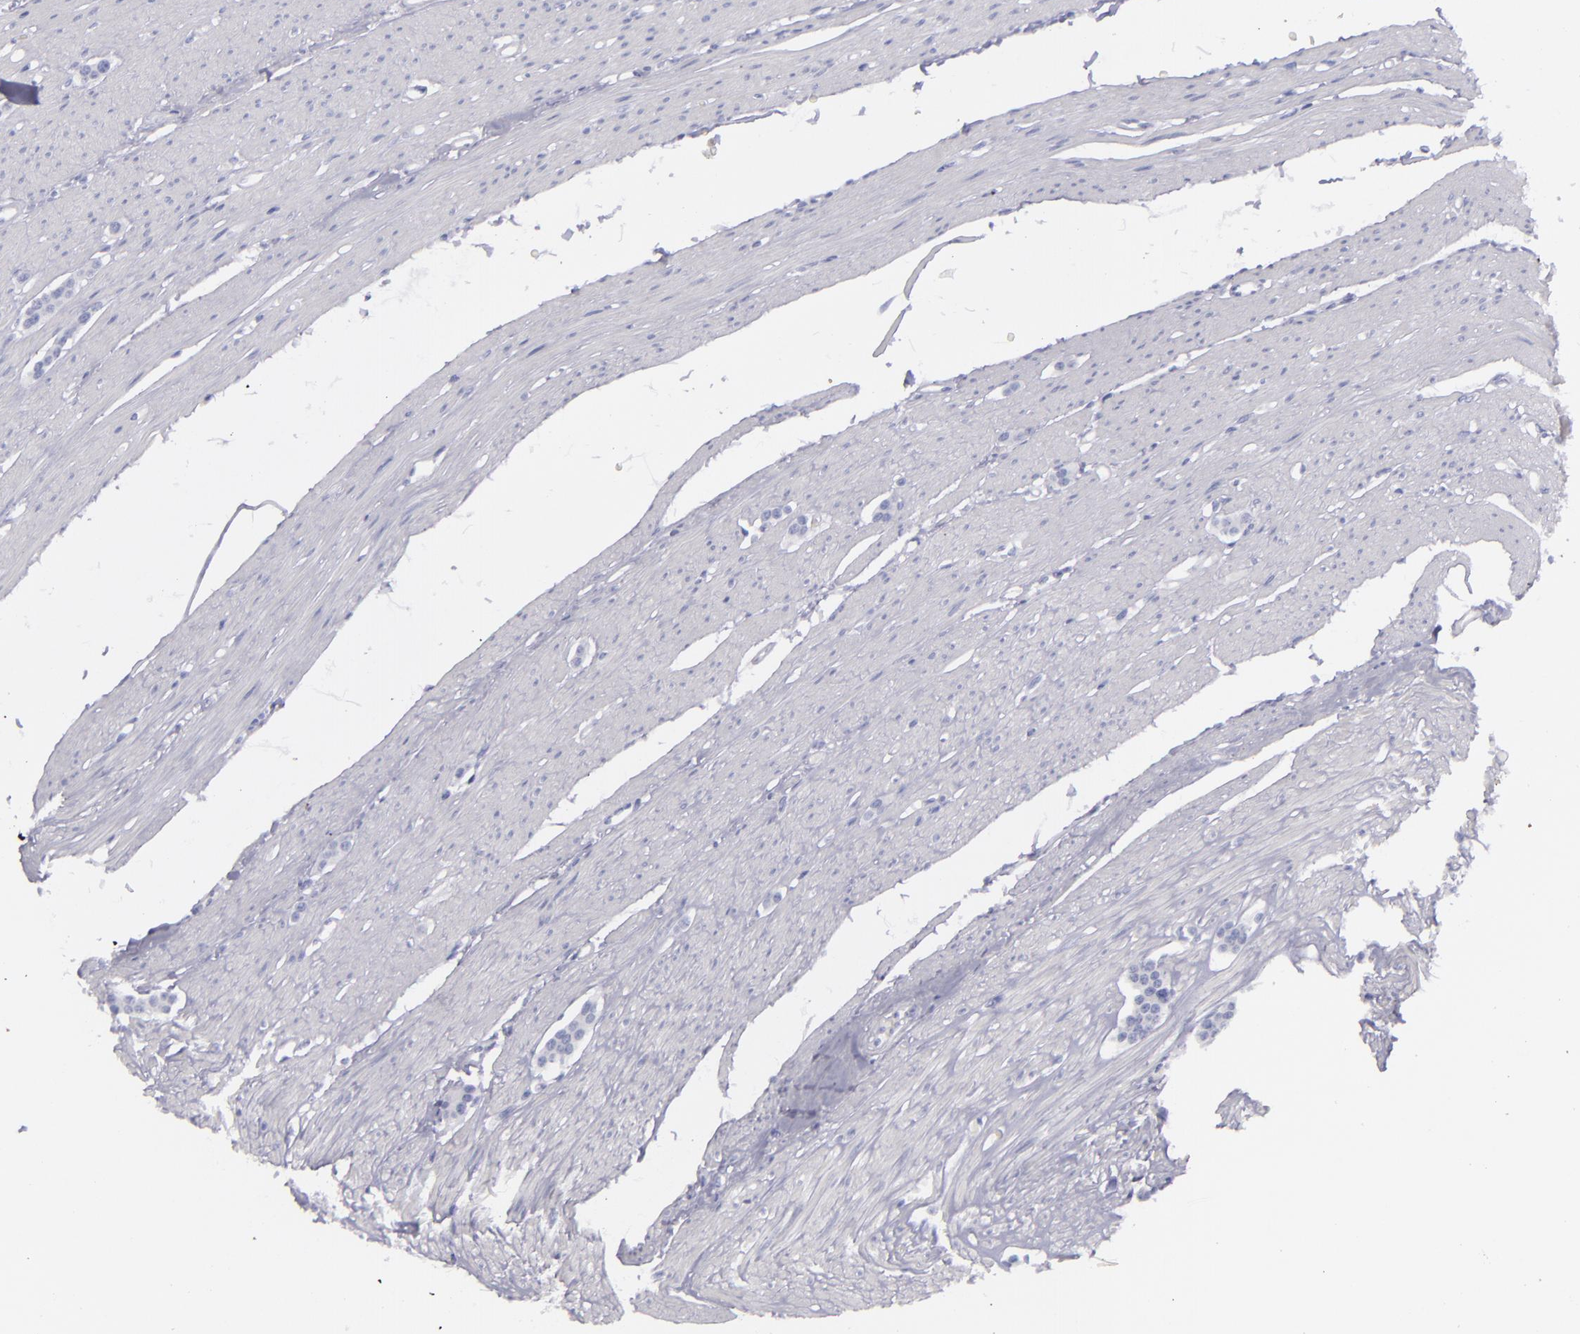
{"staining": {"intensity": "negative", "quantity": "none", "location": "none"}, "tissue": "carcinoid", "cell_type": "Tumor cells", "image_type": "cancer", "snomed": [{"axis": "morphology", "description": "Carcinoid, malignant, NOS"}, {"axis": "topography", "description": "Small intestine"}], "caption": "Immunohistochemistry of carcinoid (malignant) shows no staining in tumor cells.", "gene": "CD22", "patient": {"sex": "male", "age": 60}}